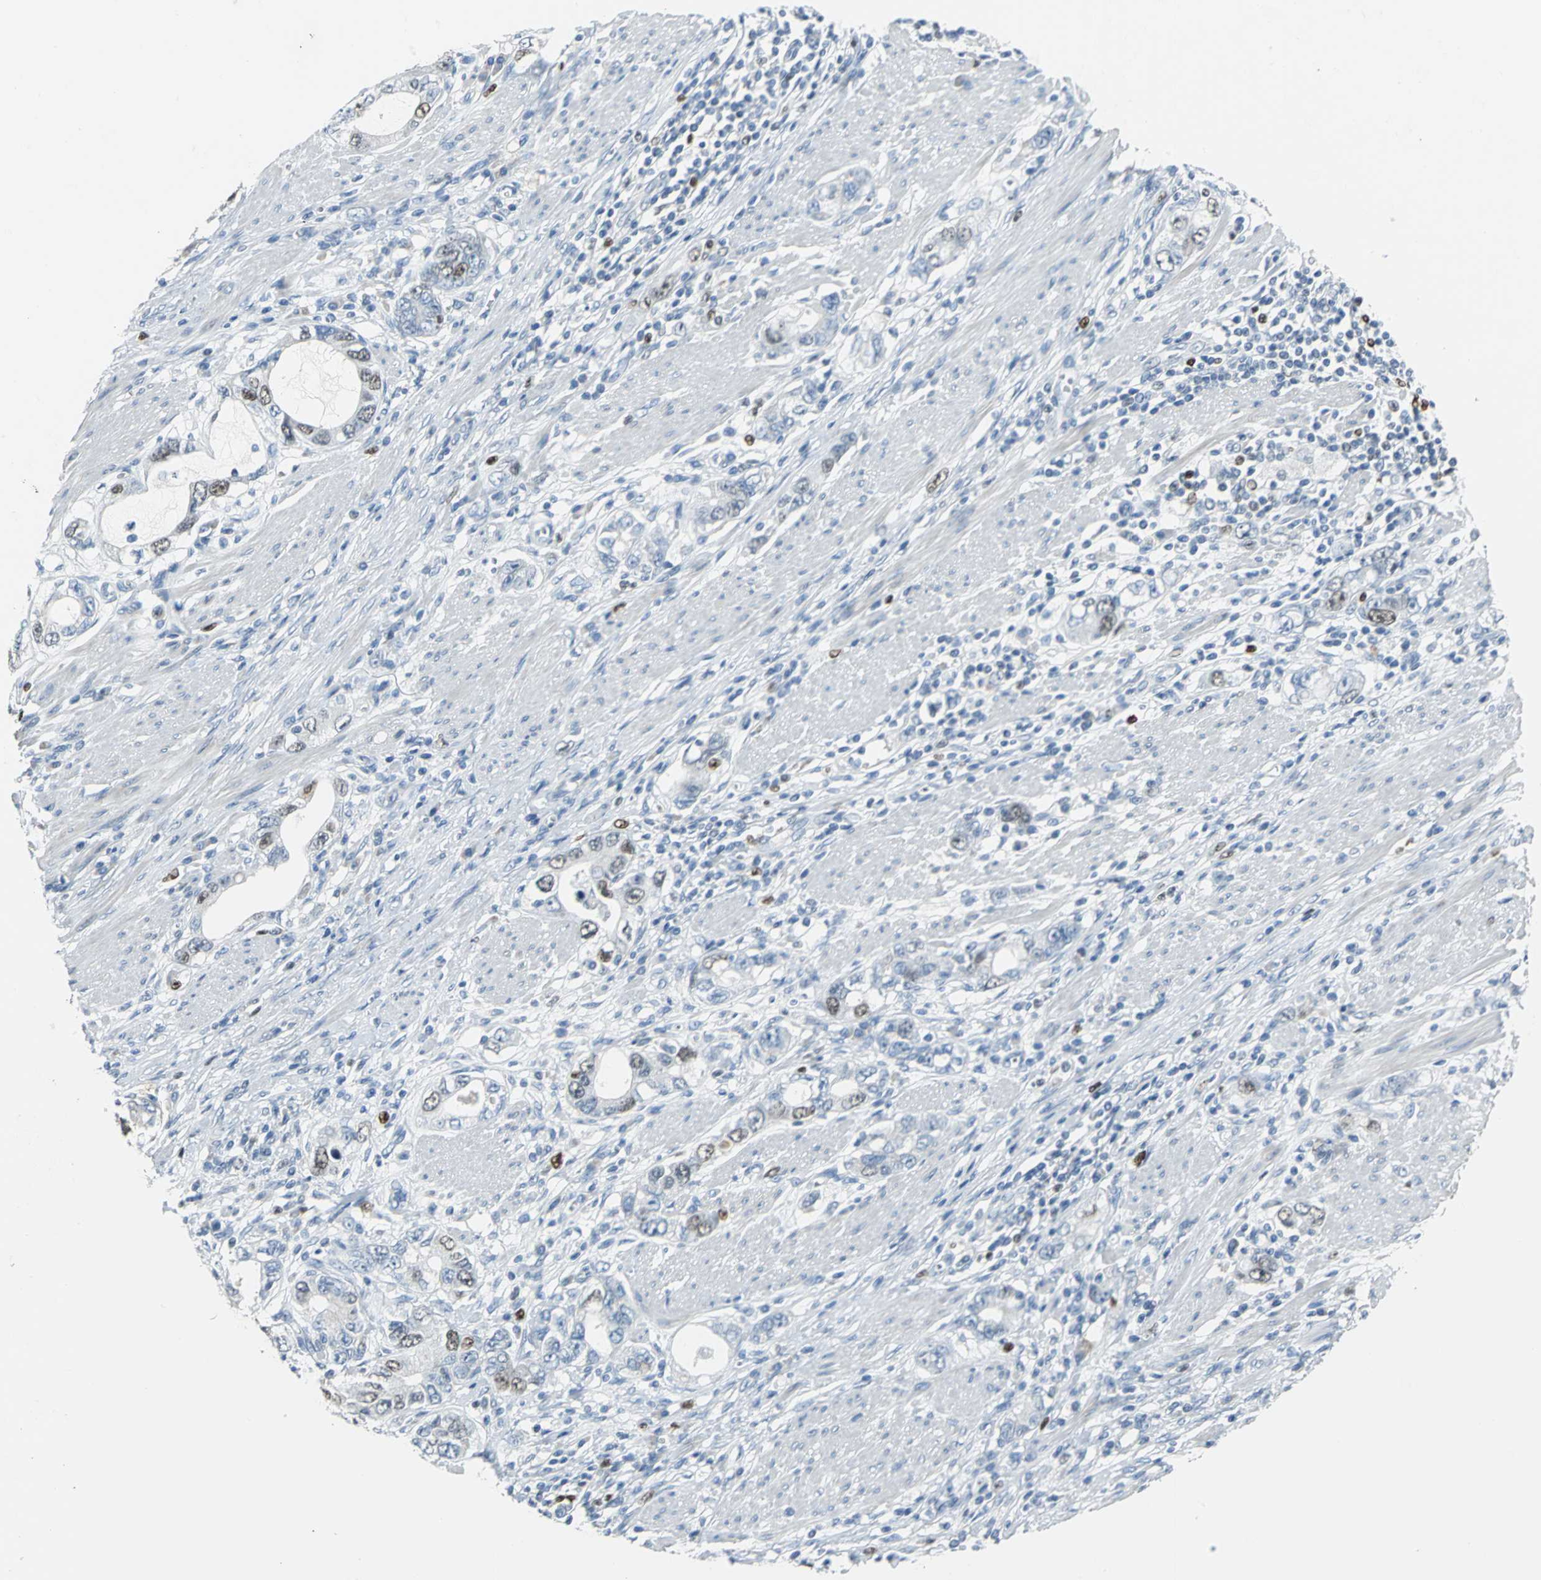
{"staining": {"intensity": "strong", "quantity": "25%-75%", "location": "nuclear"}, "tissue": "stomach cancer", "cell_type": "Tumor cells", "image_type": "cancer", "snomed": [{"axis": "morphology", "description": "Adenocarcinoma, NOS"}, {"axis": "topography", "description": "Stomach, lower"}], "caption": "Brown immunohistochemical staining in stomach adenocarcinoma demonstrates strong nuclear positivity in about 25%-75% of tumor cells.", "gene": "MCM3", "patient": {"sex": "female", "age": 93}}